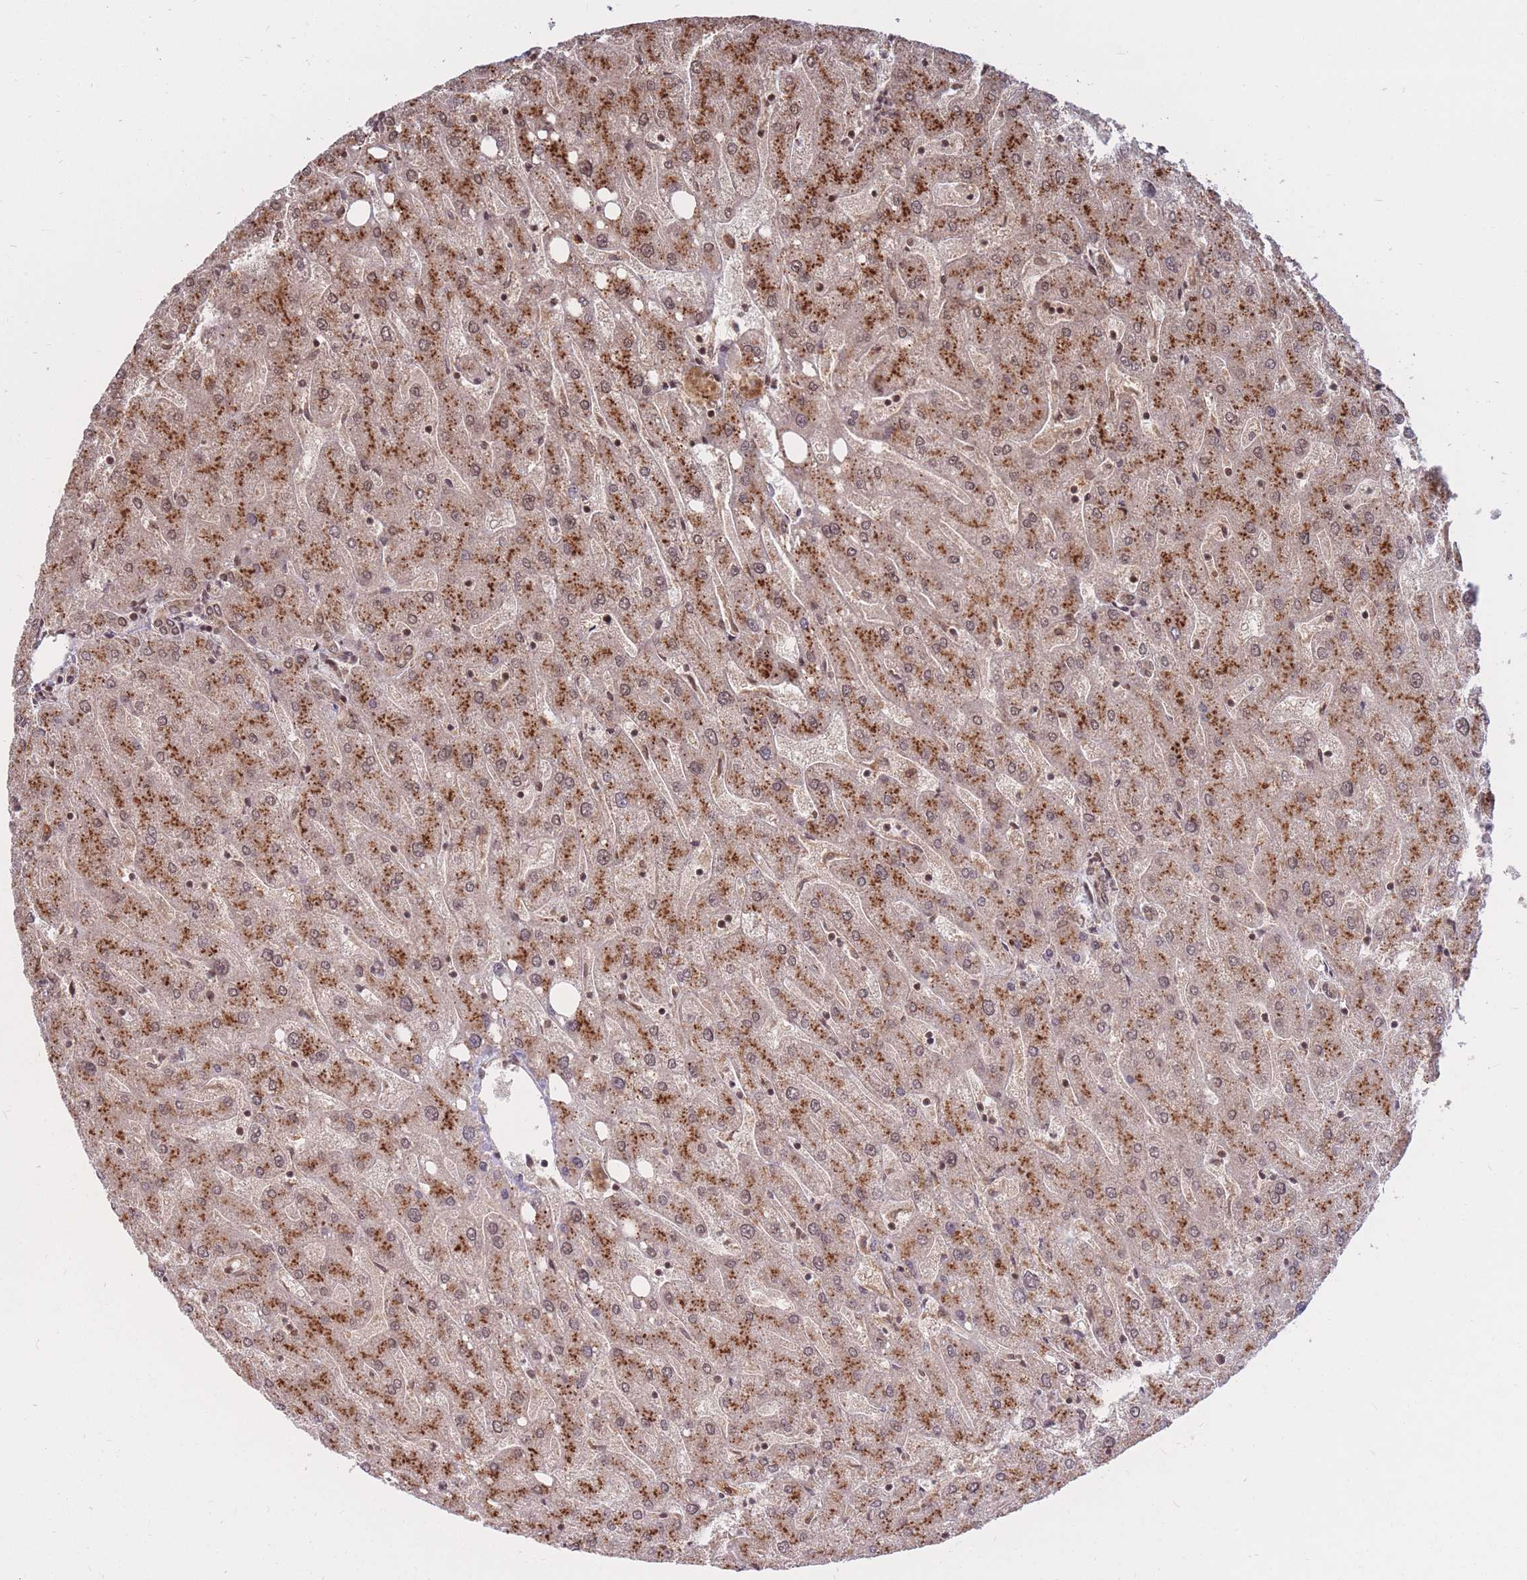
{"staining": {"intensity": "moderate", "quantity": ">75%", "location": "cytoplasmic/membranous,nuclear"}, "tissue": "liver", "cell_type": "Cholangiocytes", "image_type": "normal", "snomed": [{"axis": "morphology", "description": "Normal tissue, NOS"}, {"axis": "topography", "description": "Liver"}], "caption": "Liver stained with IHC displays moderate cytoplasmic/membranous,nuclear staining in approximately >75% of cholangiocytes.", "gene": "SRA1", "patient": {"sex": "male", "age": 67}}